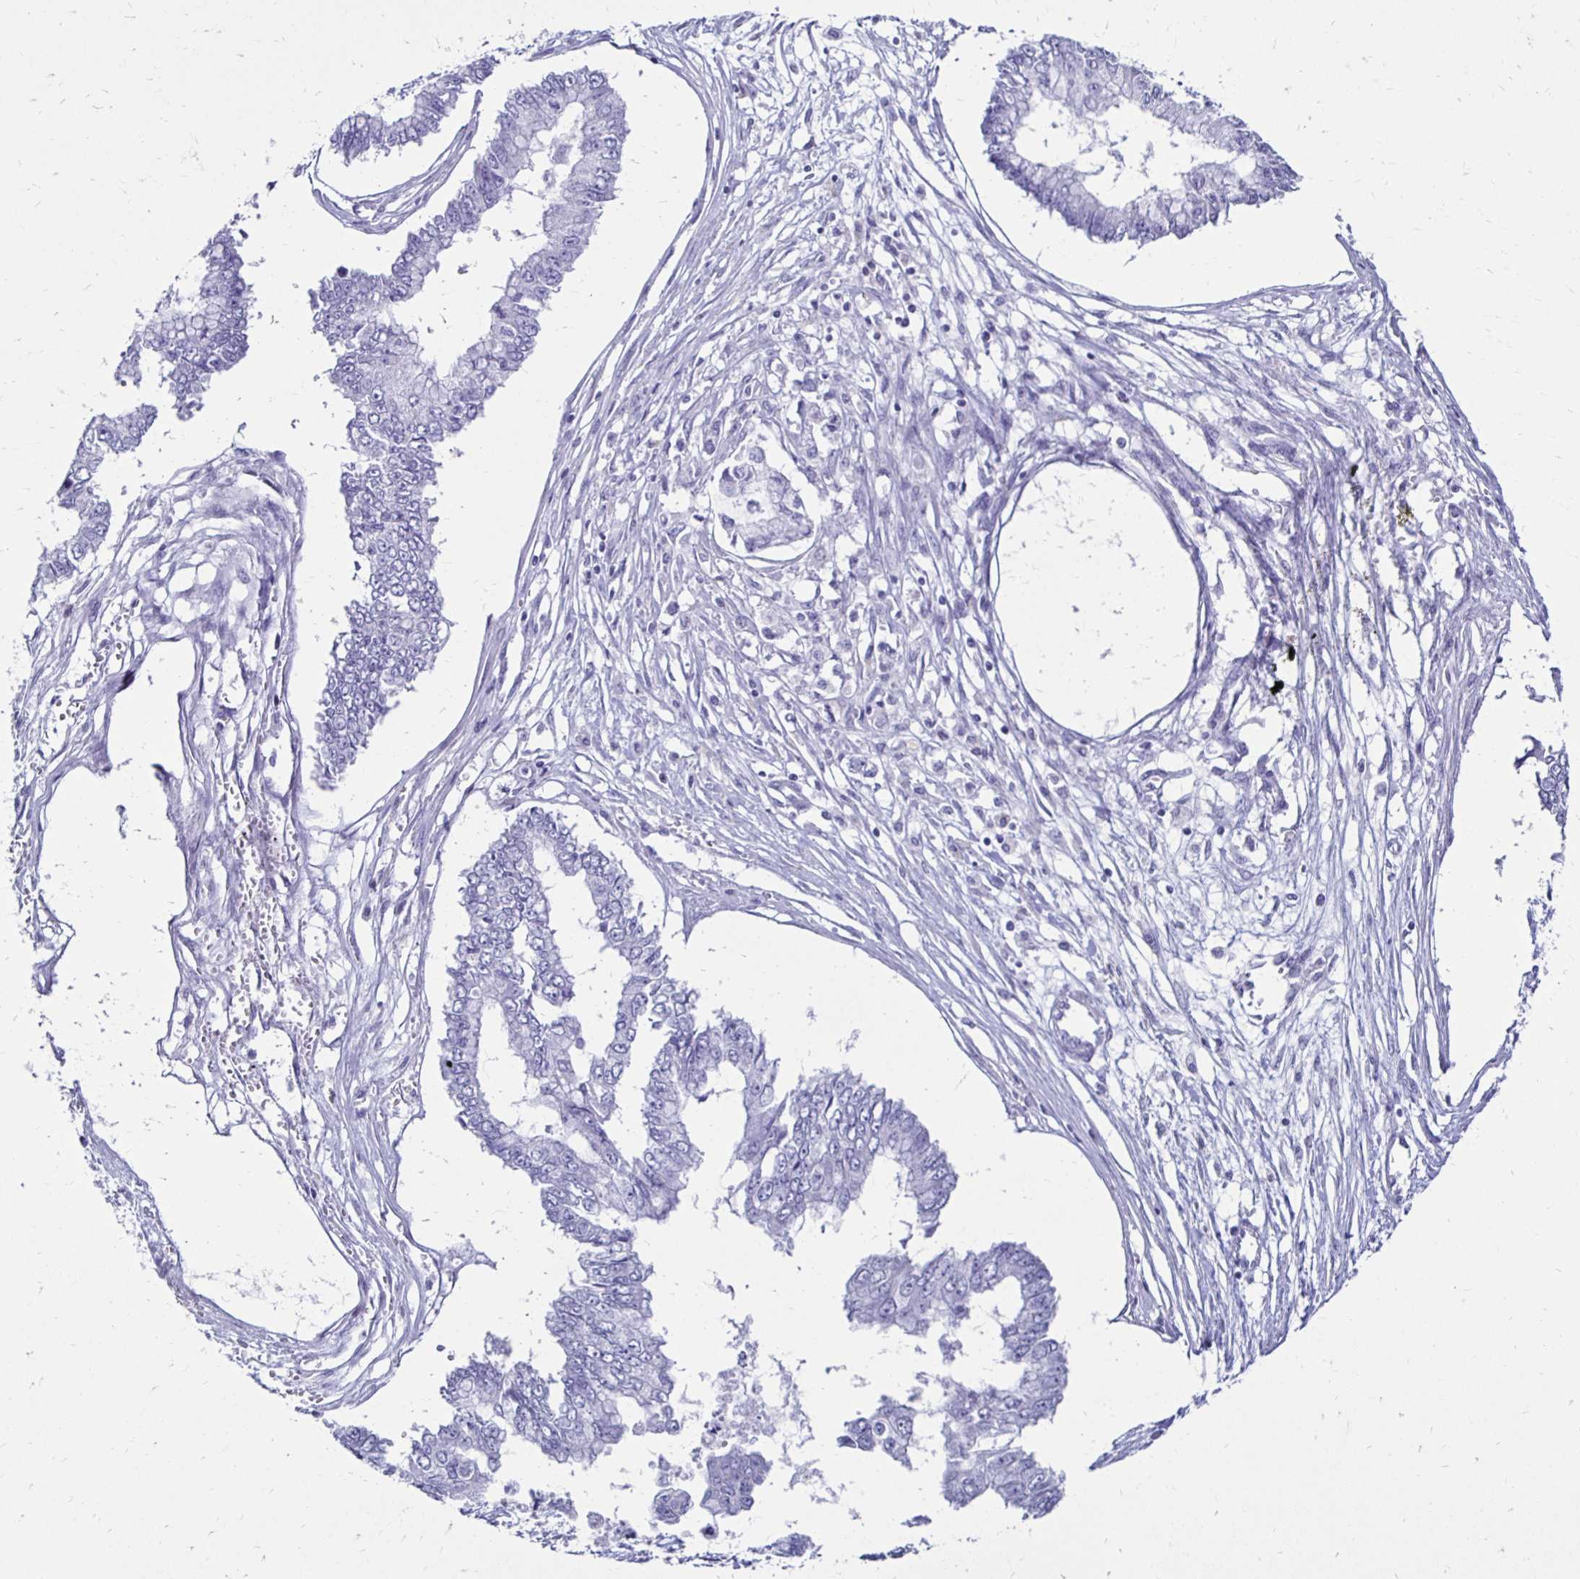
{"staining": {"intensity": "negative", "quantity": "none", "location": "none"}, "tissue": "ovarian cancer", "cell_type": "Tumor cells", "image_type": "cancer", "snomed": [{"axis": "morphology", "description": "Cystadenocarcinoma, mucinous, NOS"}, {"axis": "topography", "description": "Ovary"}], "caption": "High magnification brightfield microscopy of ovarian mucinous cystadenocarcinoma stained with DAB (brown) and counterstained with hematoxylin (blue): tumor cells show no significant positivity.", "gene": "CST5", "patient": {"sex": "female", "age": 72}}